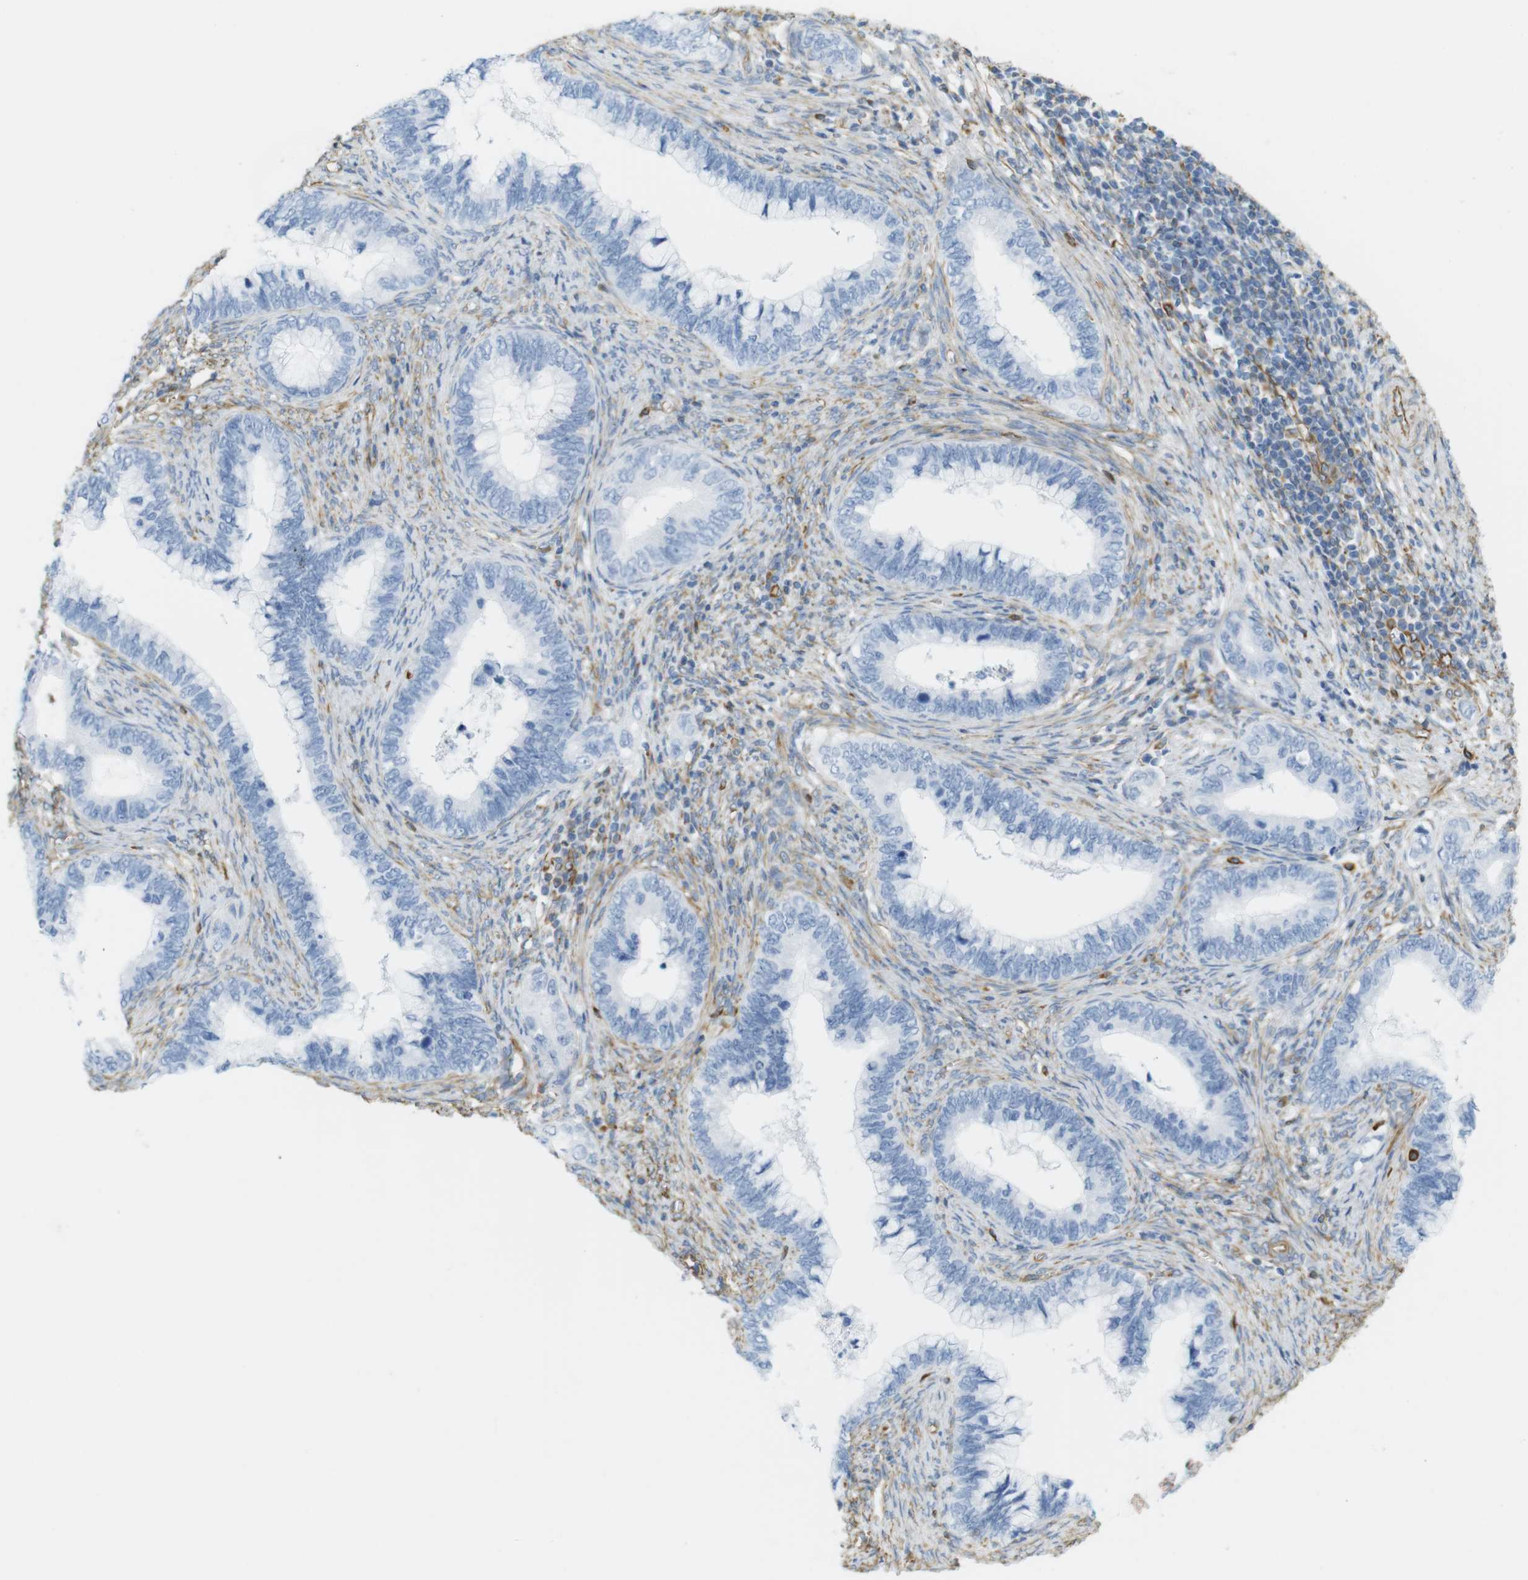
{"staining": {"intensity": "negative", "quantity": "none", "location": "none"}, "tissue": "cervical cancer", "cell_type": "Tumor cells", "image_type": "cancer", "snomed": [{"axis": "morphology", "description": "Adenocarcinoma, NOS"}, {"axis": "topography", "description": "Cervix"}], "caption": "This is an immunohistochemistry histopathology image of human cervical cancer. There is no staining in tumor cells.", "gene": "MS4A10", "patient": {"sex": "female", "age": 44}}